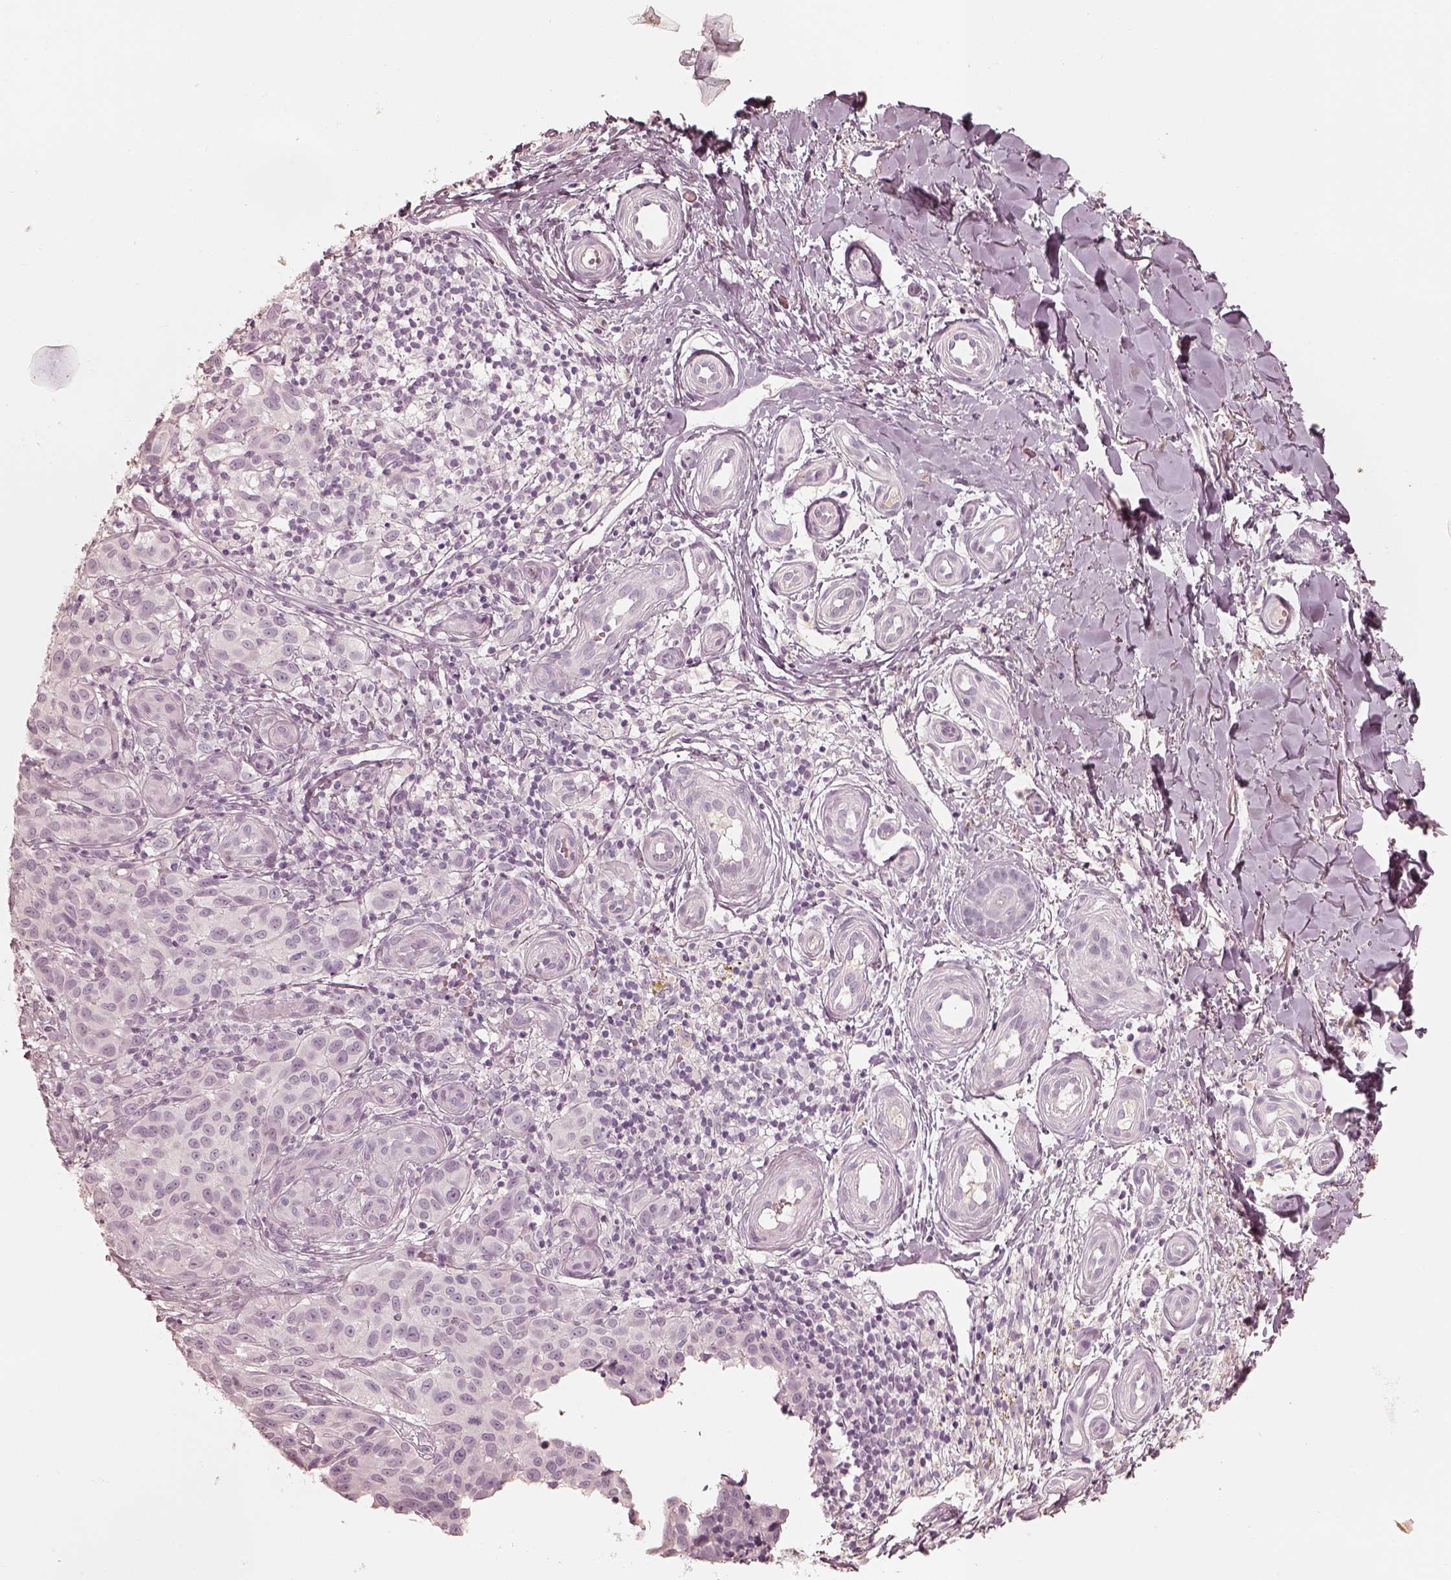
{"staining": {"intensity": "negative", "quantity": "none", "location": "none"}, "tissue": "melanoma", "cell_type": "Tumor cells", "image_type": "cancer", "snomed": [{"axis": "morphology", "description": "Malignant melanoma, NOS"}, {"axis": "topography", "description": "Skin"}], "caption": "Melanoma stained for a protein using IHC shows no staining tumor cells.", "gene": "KRT82", "patient": {"sex": "female", "age": 53}}